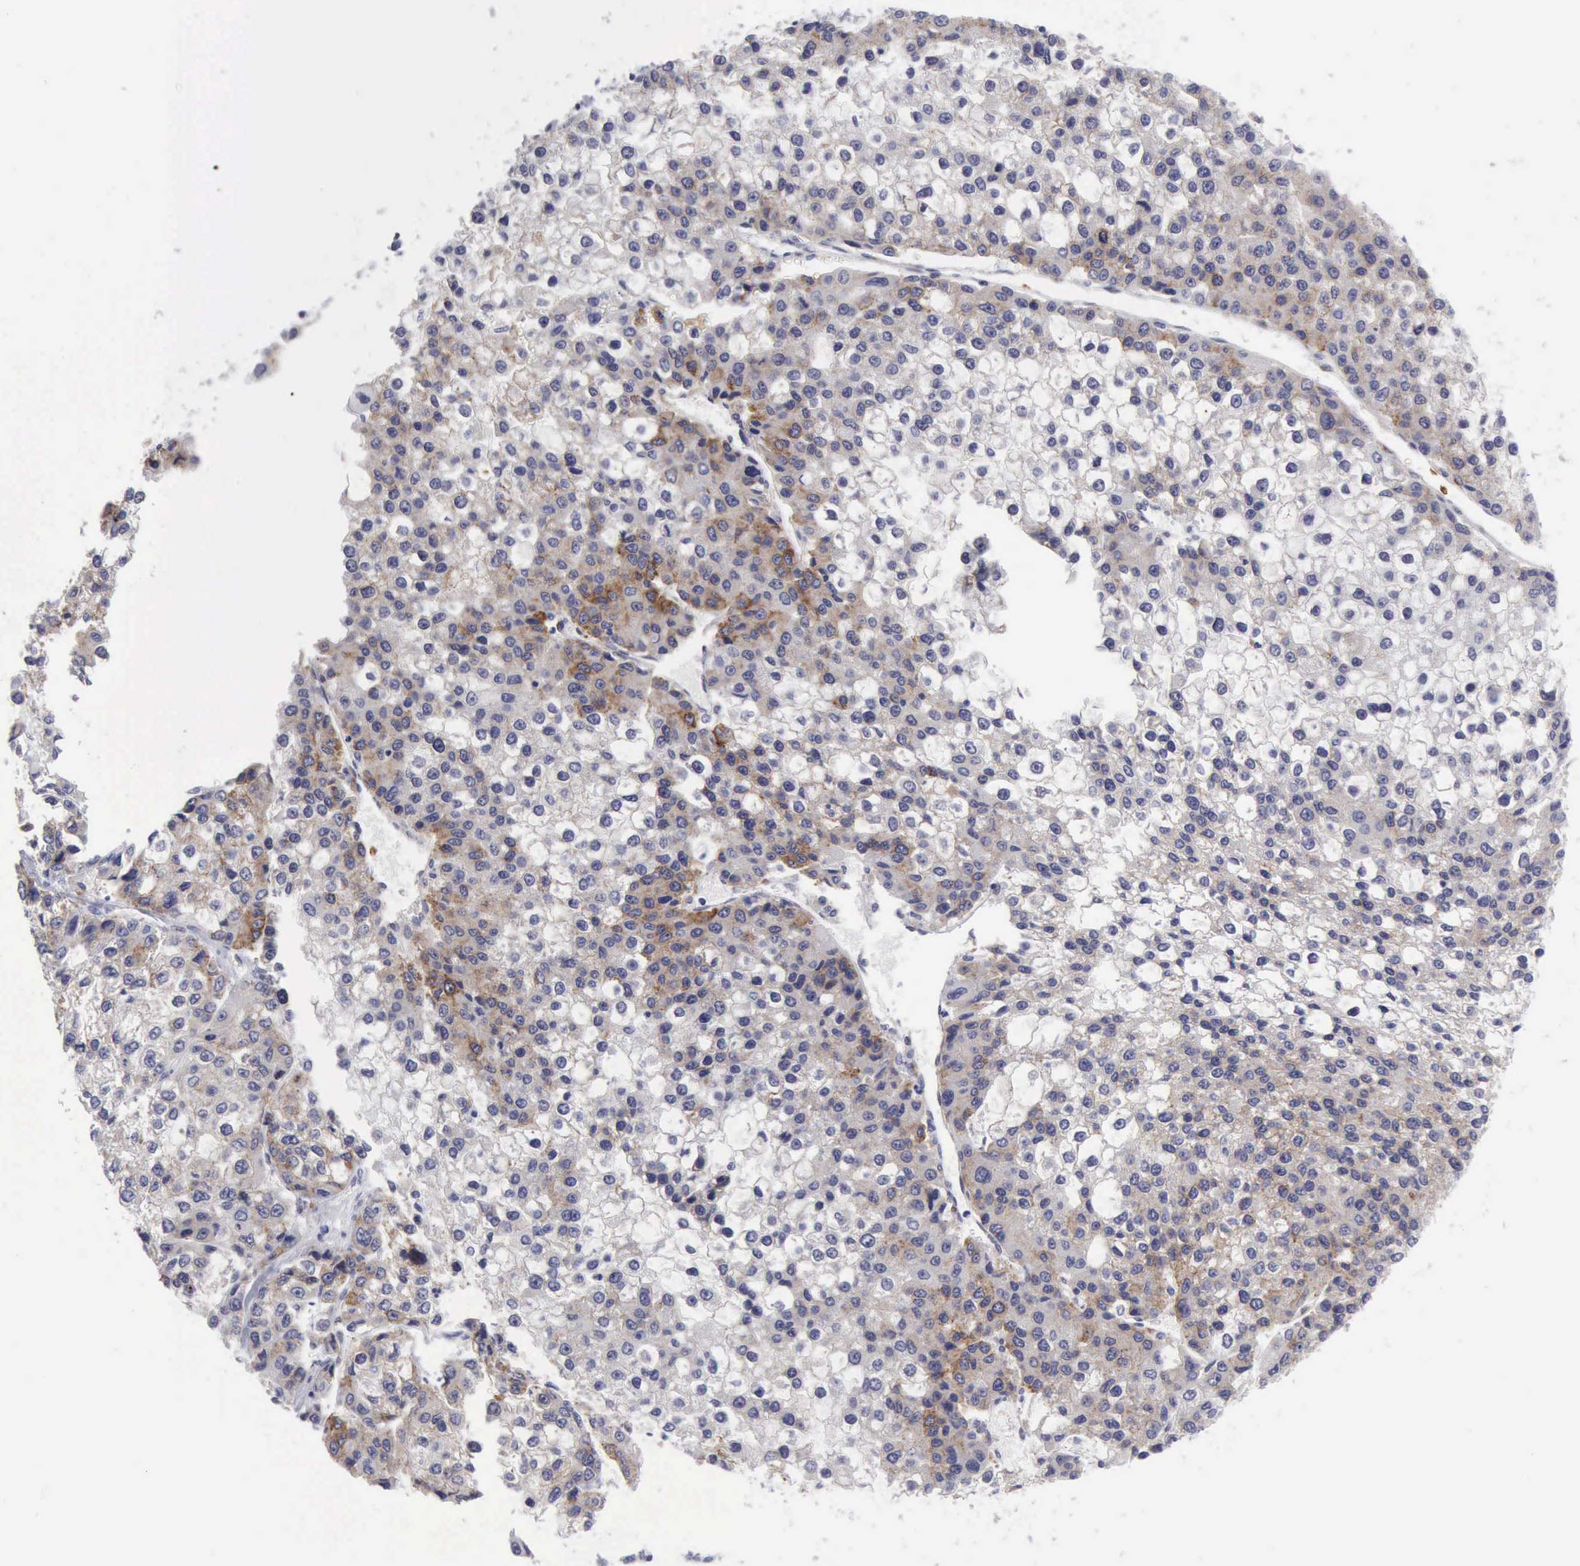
{"staining": {"intensity": "moderate", "quantity": "<25%", "location": "cytoplasmic/membranous"}, "tissue": "liver cancer", "cell_type": "Tumor cells", "image_type": "cancer", "snomed": [{"axis": "morphology", "description": "Carcinoma, Hepatocellular, NOS"}, {"axis": "topography", "description": "Liver"}], "caption": "Brown immunohistochemical staining in hepatocellular carcinoma (liver) shows moderate cytoplasmic/membranous positivity in about <25% of tumor cells.", "gene": "TFRC", "patient": {"sex": "female", "age": 66}}